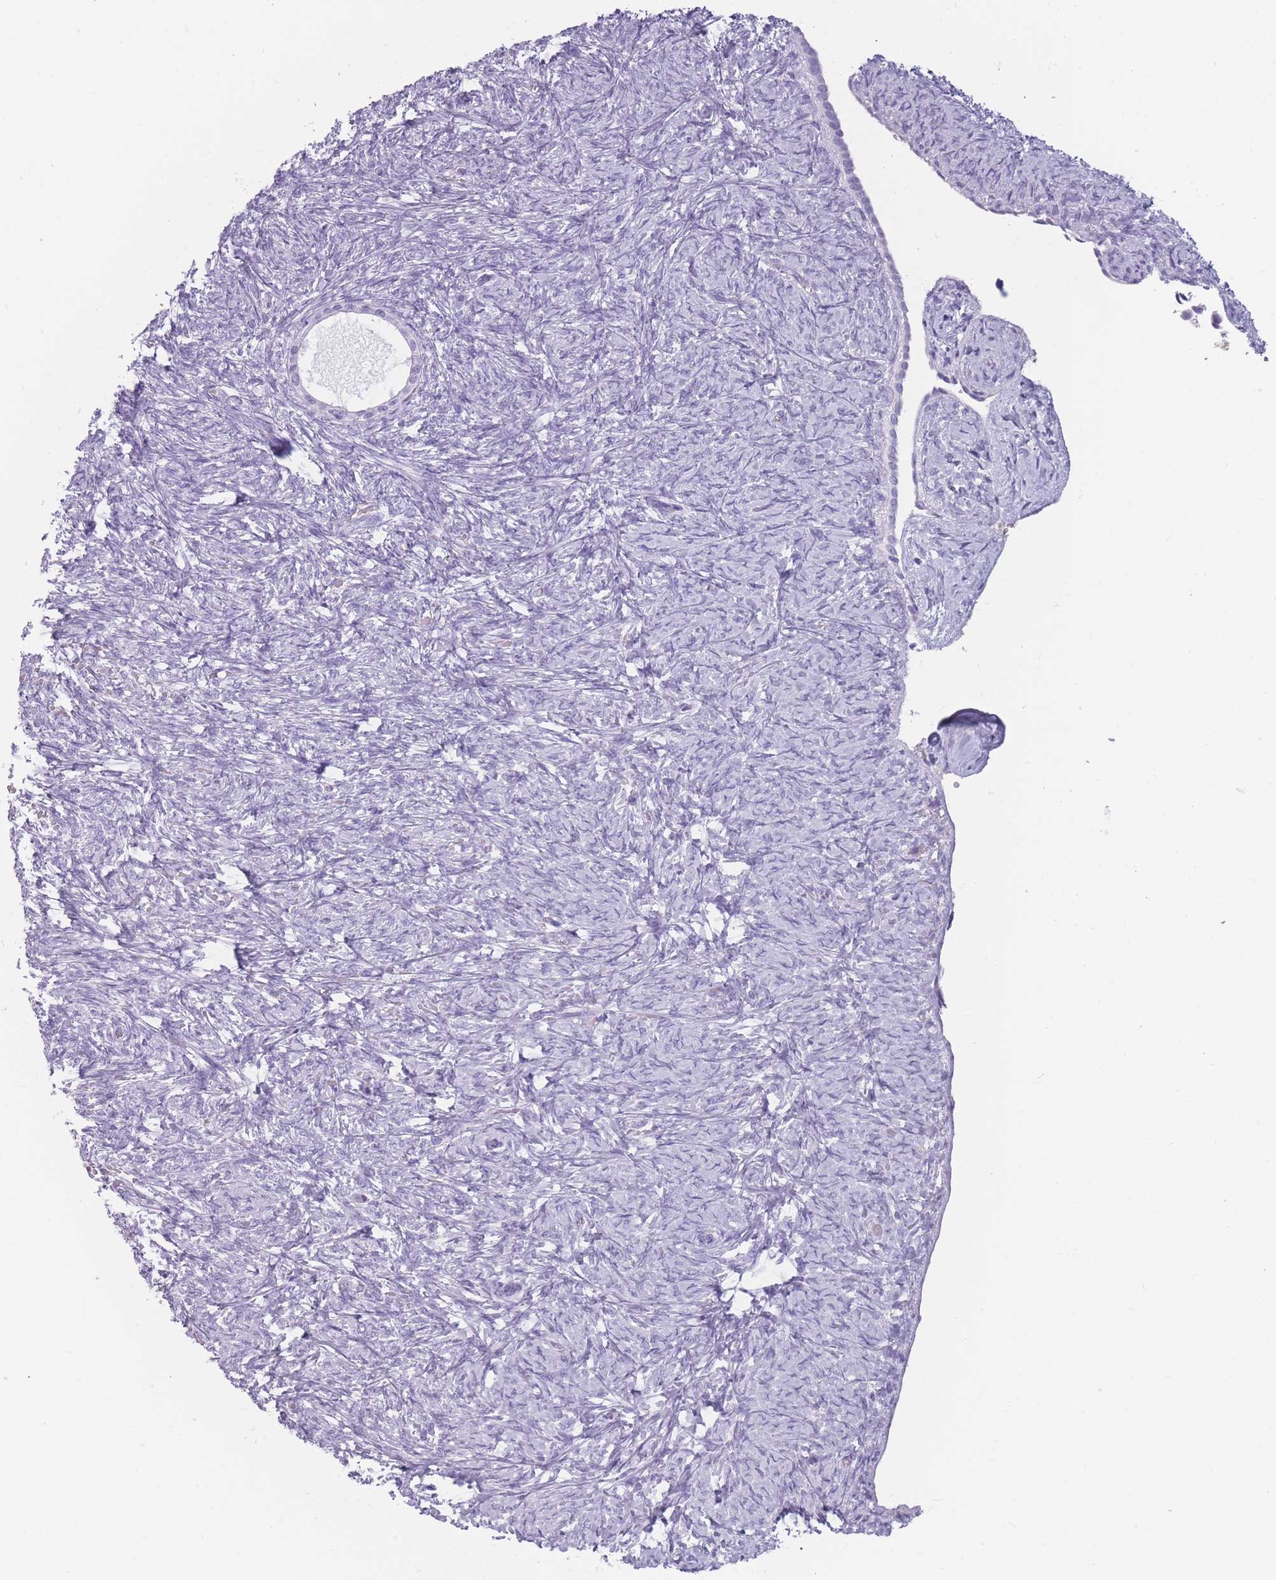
{"staining": {"intensity": "negative", "quantity": "none", "location": "none"}, "tissue": "ovary", "cell_type": "Follicle cells", "image_type": "normal", "snomed": [{"axis": "morphology", "description": "Normal tissue, NOS"}, {"axis": "topography", "description": "Ovary"}], "caption": "High power microscopy photomicrograph of an IHC histopathology image of benign ovary, revealing no significant expression in follicle cells.", "gene": "CCNO", "patient": {"sex": "female", "age": 41}}